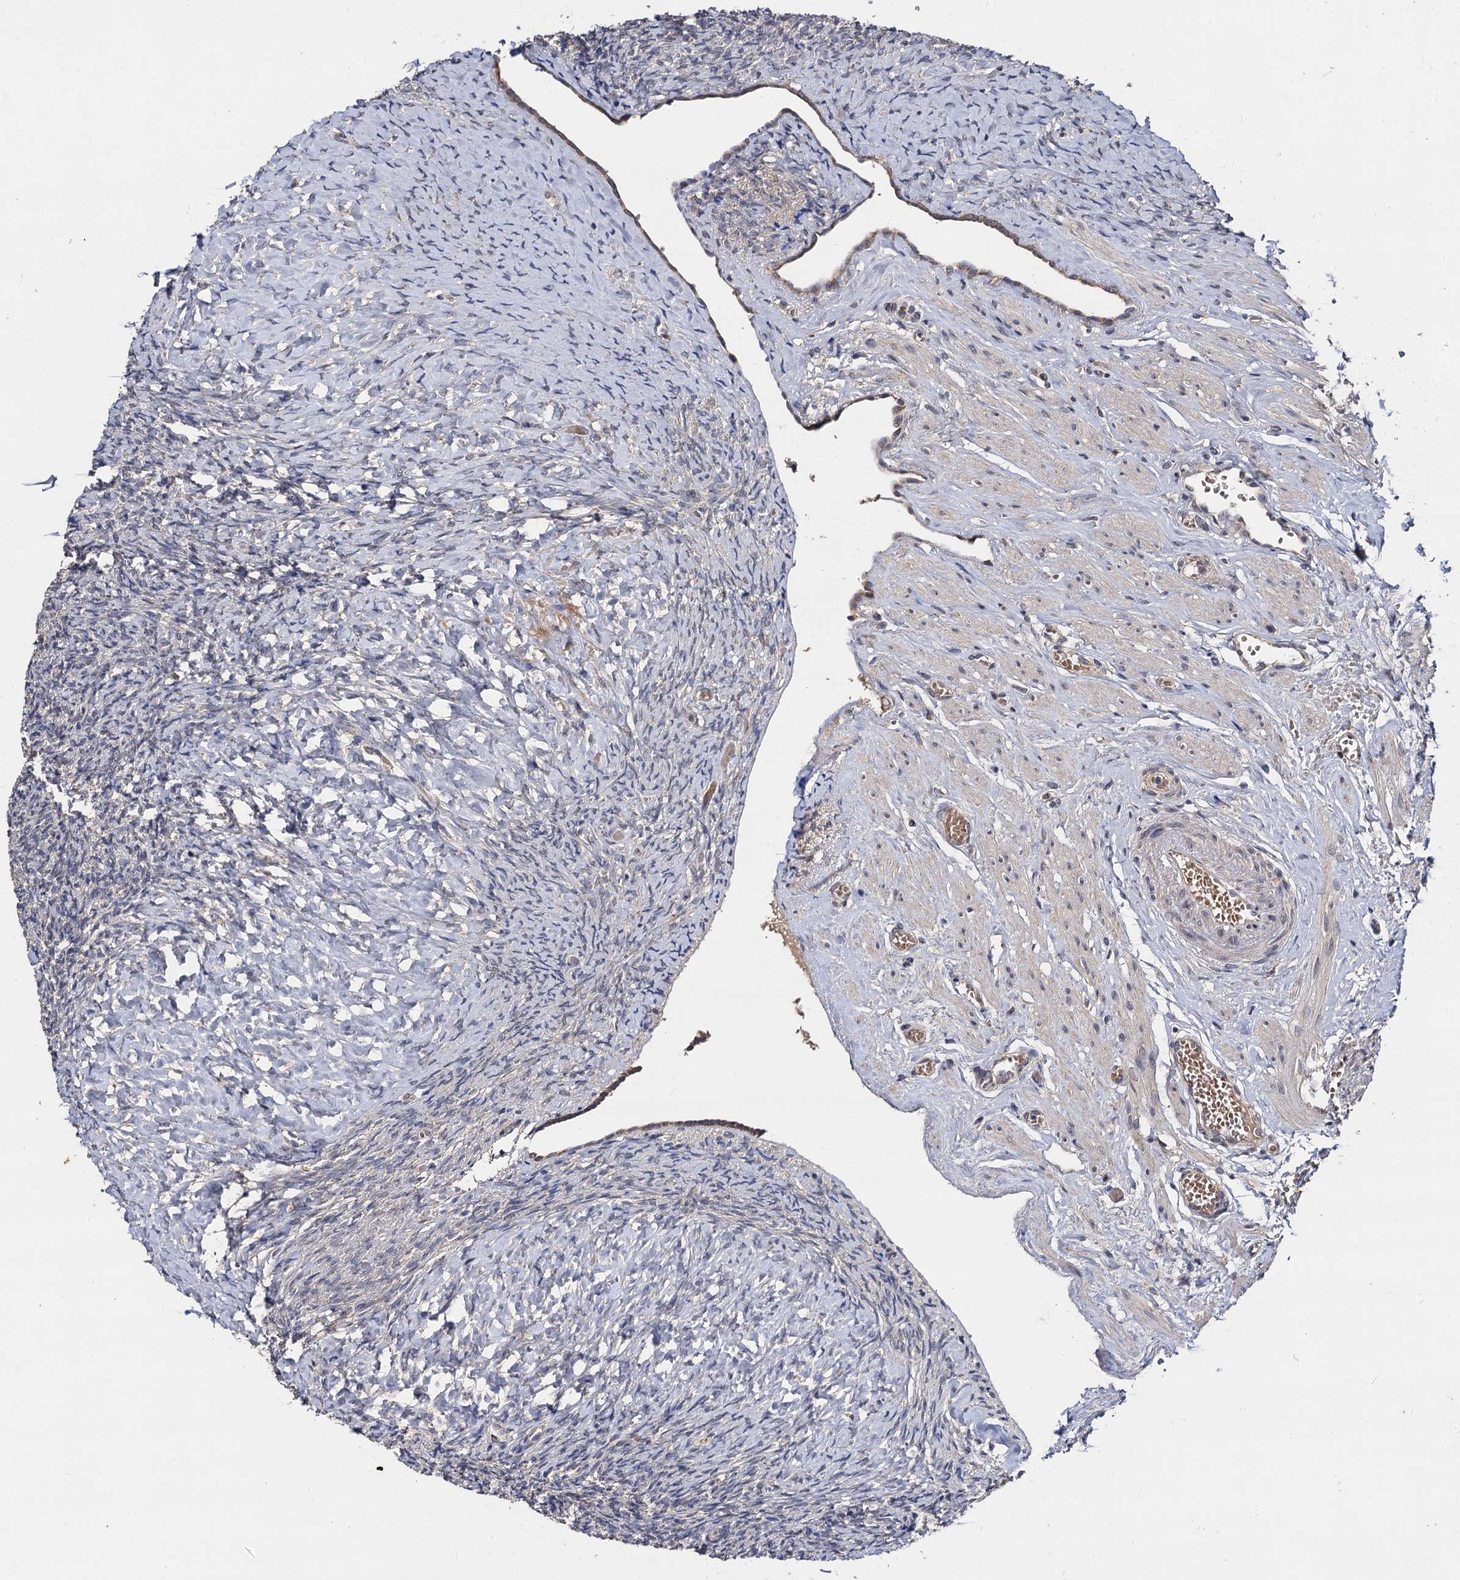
{"staining": {"intensity": "negative", "quantity": "none", "location": "none"}, "tissue": "ovary", "cell_type": "Ovarian stroma cells", "image_type": "normal", "snomed": [{"axis": "morphology", "description": "Normal tissue, NOS"}, {"axis": "topography", "description": "Ovary"}], "caption": "The immunohistochemistry photomicrograph has no significant staining in ovarian stroma cells of ovary.", "gene": "VPS37D", "patient": {"sex": "female", "age": 41}}